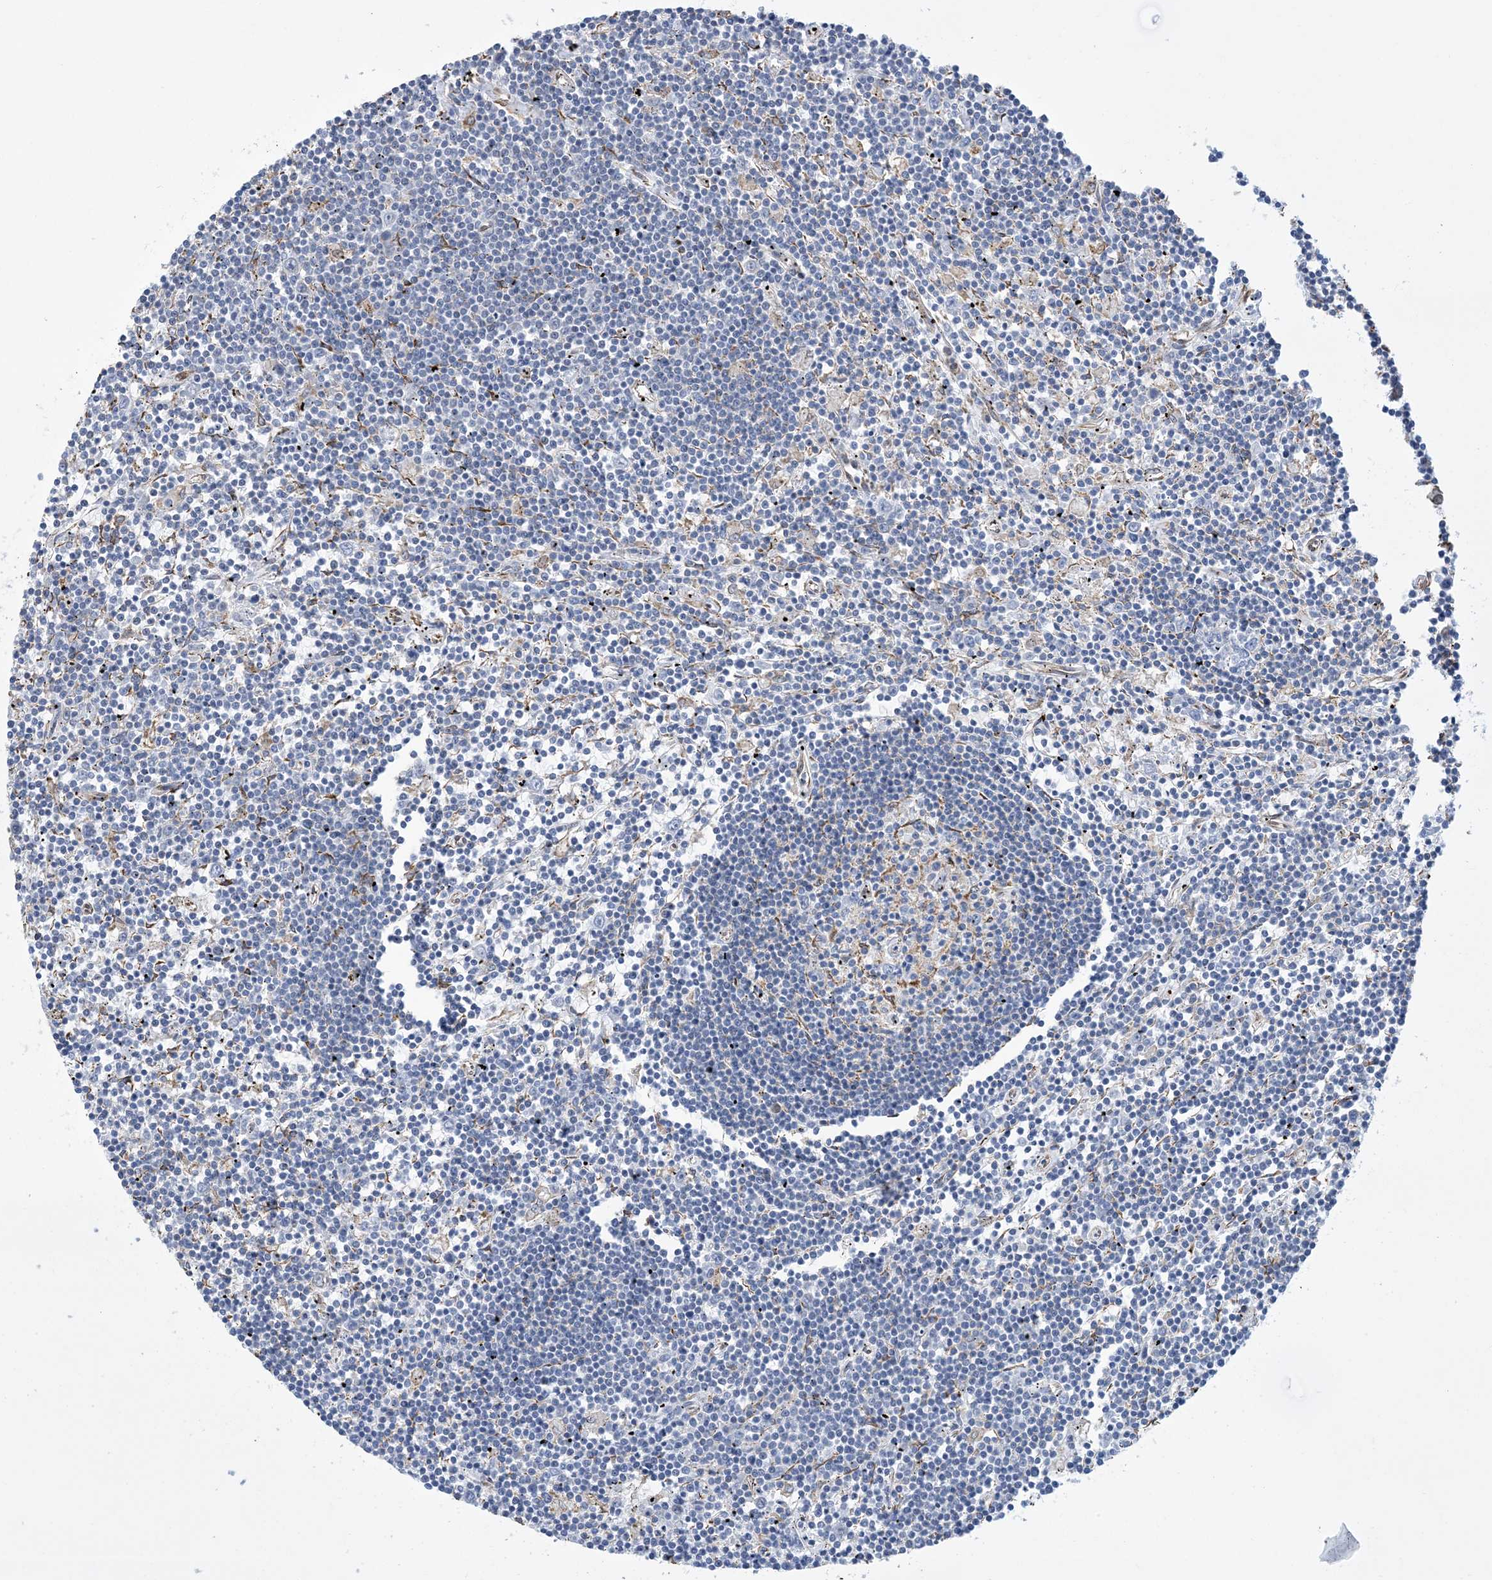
{"staining": {"intensity": "negative", "quantity": "none", "location": "none"}, "tissue": "lymphoma", "cell_type": "Tumor cells", "image_type": "cancer", "snomed": [{"axis": "morphology", "description": "Malignant lymphoma, non-Hodgkin's type, Low grade"}, {"axis": "topography", "description": "Spleen"}], "caption": "Lymphoma stained for a protein using immunohistochemistry exhibits no staining tumor cells.", "gene": "CCDC14", "patient": {"sex": "male", "age": 76}}